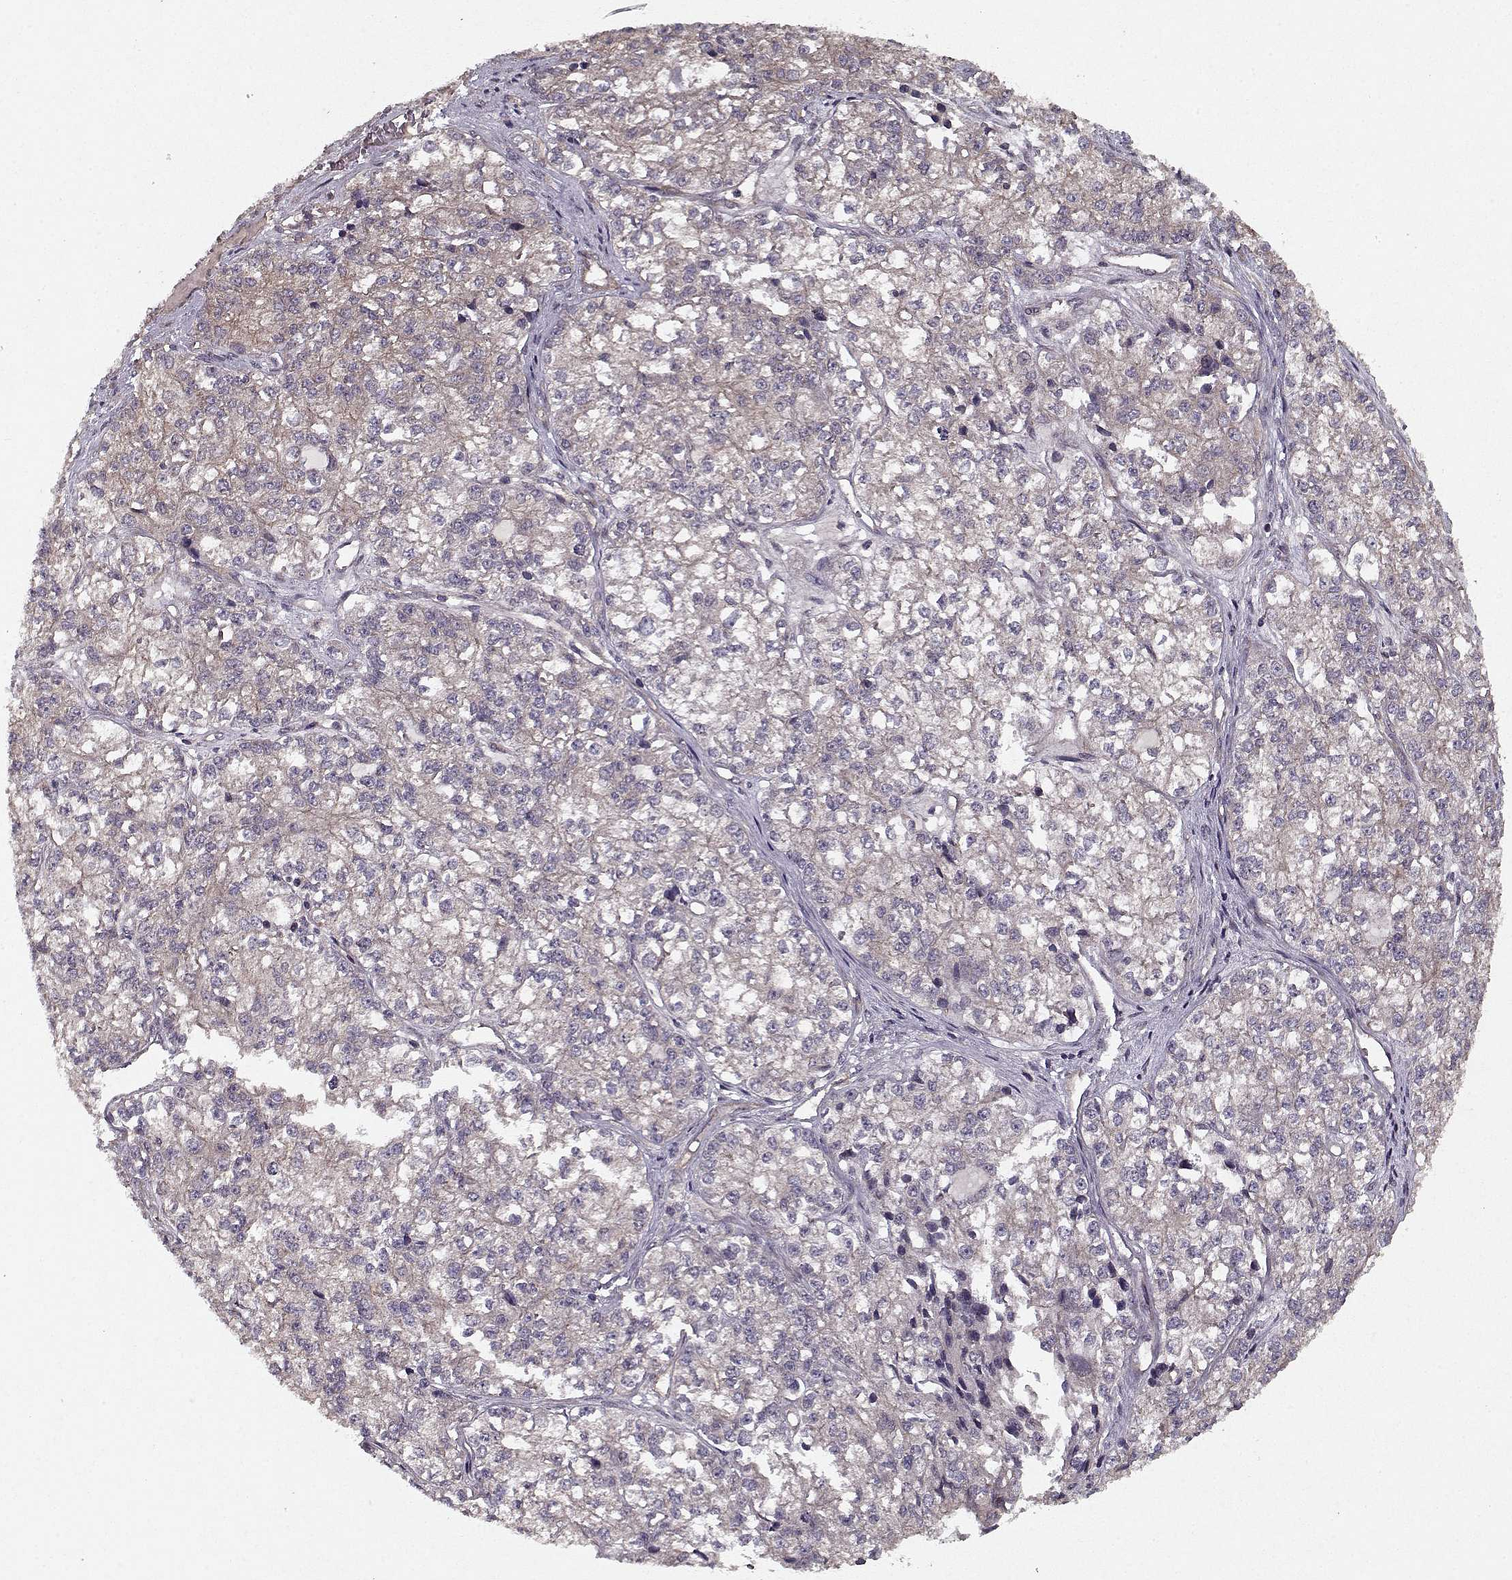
{"staining": {"intensity": "weak", "quantity": "25%-75%", "location": "cytoplasmic/membranous"}, "tissue": "ovarian cancer", "cell_type": "Tumor cells", "image_type": "cancer", "snomed": [{"axis": "morphology", "description": "Carcinoma, endometroid"}, {"axis": "topography", "description": "Ovary"}], "caption": "Weak cytoplasmic/membranous staining for a protein is seen in approximately 25%-75% of tumor cells of endometroid carcinoma (ovarian) using immunohistochemistry (IHC).", "gene": "PPP1R12A", "patient": {"sex": "female", "age": 64}}